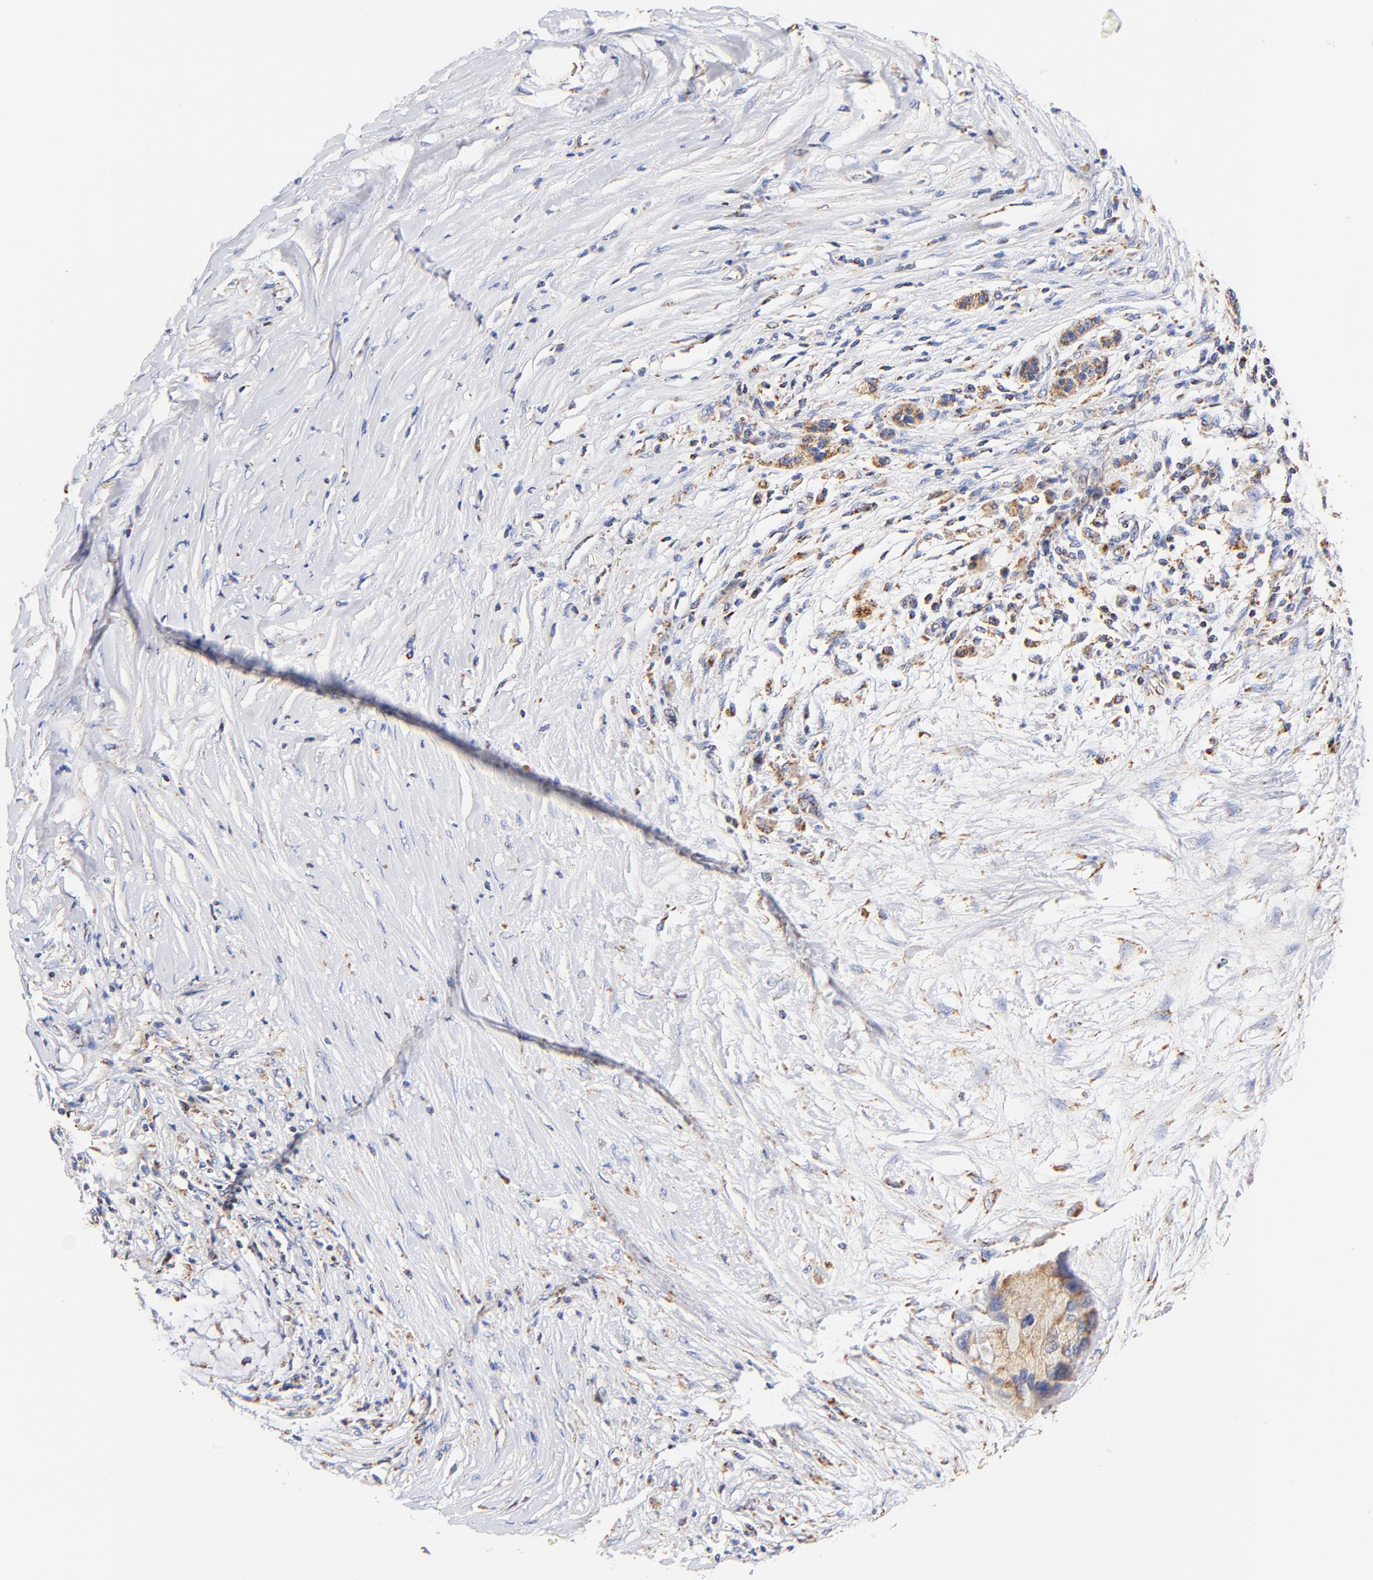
{"staining": {"intensity": "moderate", "quantity": "25%-75%", "location": "cytoplasmic/membranous"}, "tissue": "pancreatic cancer", "cell_type": "Tumor cells", "image_type": "cancer", "snomed": [{"axis": "morphology", "description": "Adenocarcinoma, NOS"}, {"axis": "topography", "description": "Pancreas"}], "caption": "This is an image of immunohistochemistry staining of pancreatic cancer (adenocarcinoma), which shows moderate expression in the cytoplasmic/membranous of tumor cells.", "gene": "ATP5F1D", "patient": {"sex": "female", "age": 59}}